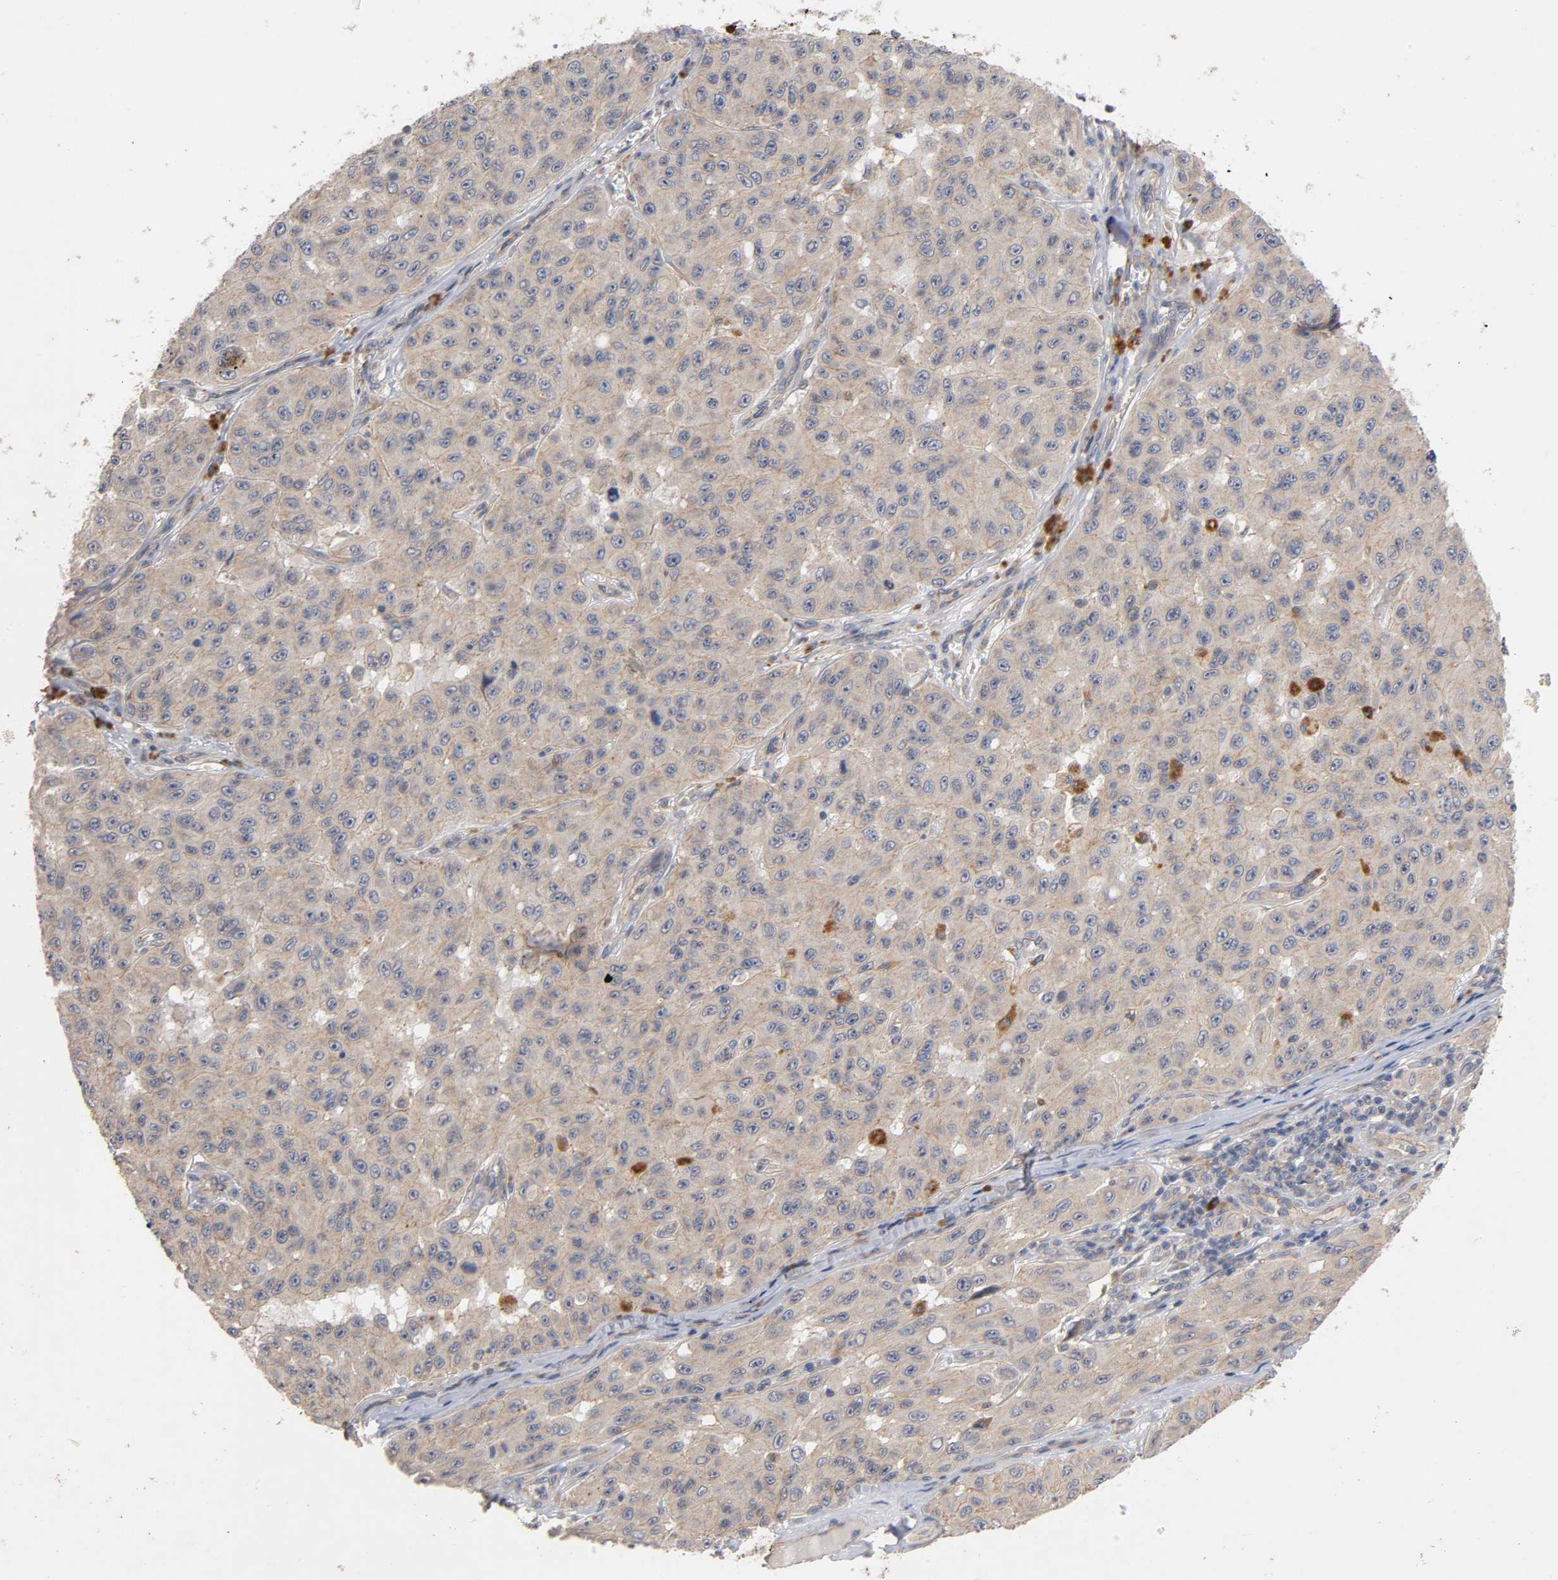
{"staining": {"intensity": "moderate", "quantity": ">75%", "location": "cytoplasmic/membranous"}, "tissue": "melanoma", "cell_type": "Tumor cells", "image_type": "cancer", "snomed": [{"axis": "morphology", "description": "Malignant melanoma, NOS"}, {"axis": "topography", "description": "Skin"}], "caption": "This histopathology image shows IHC staining of human malignant melanoma, with medium moderate cytoplasmic/membranous positivity in approximately >75% of tumor cells.", "gene": "PDZD11", "patient": {"sex": "male", "age": 30}}